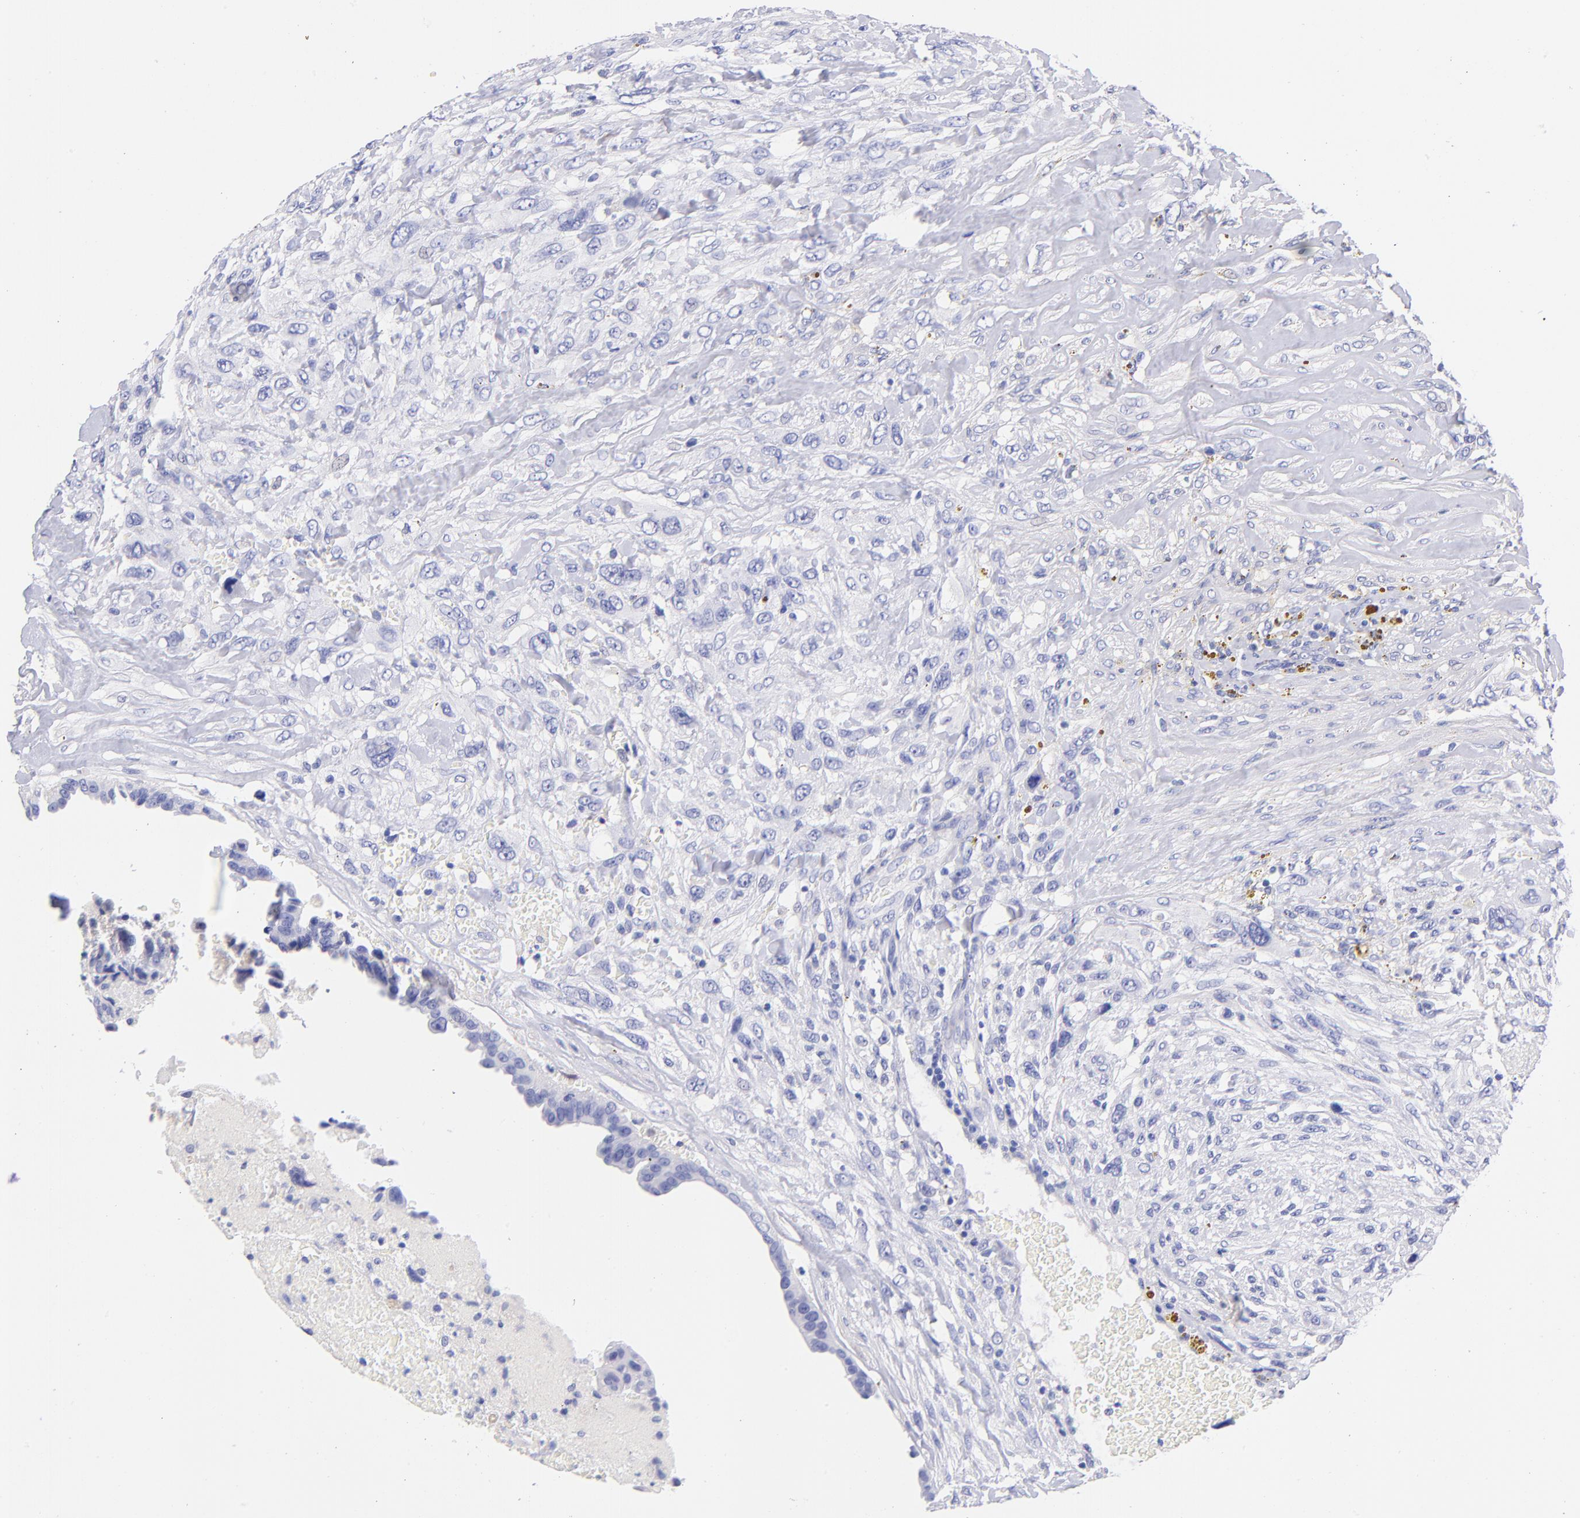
{"staining": {"intensity": "negative", "quantity": "none", "location": "none"}, "tissue": "breast cancer", "cell_type": "Tumor cells", "image_type": "cancer", "snomed": [{"axis": "morphology", "description": "Neoplasm, malignant, NOS"}, {"axis": "topography", "description": "Breast"}], "caption": "The histopathology image demonstrates no significant staining in tumor cells of breast cancer.", "gene": "RAB3B", "patient": {"sex": "female", "age": 50}}